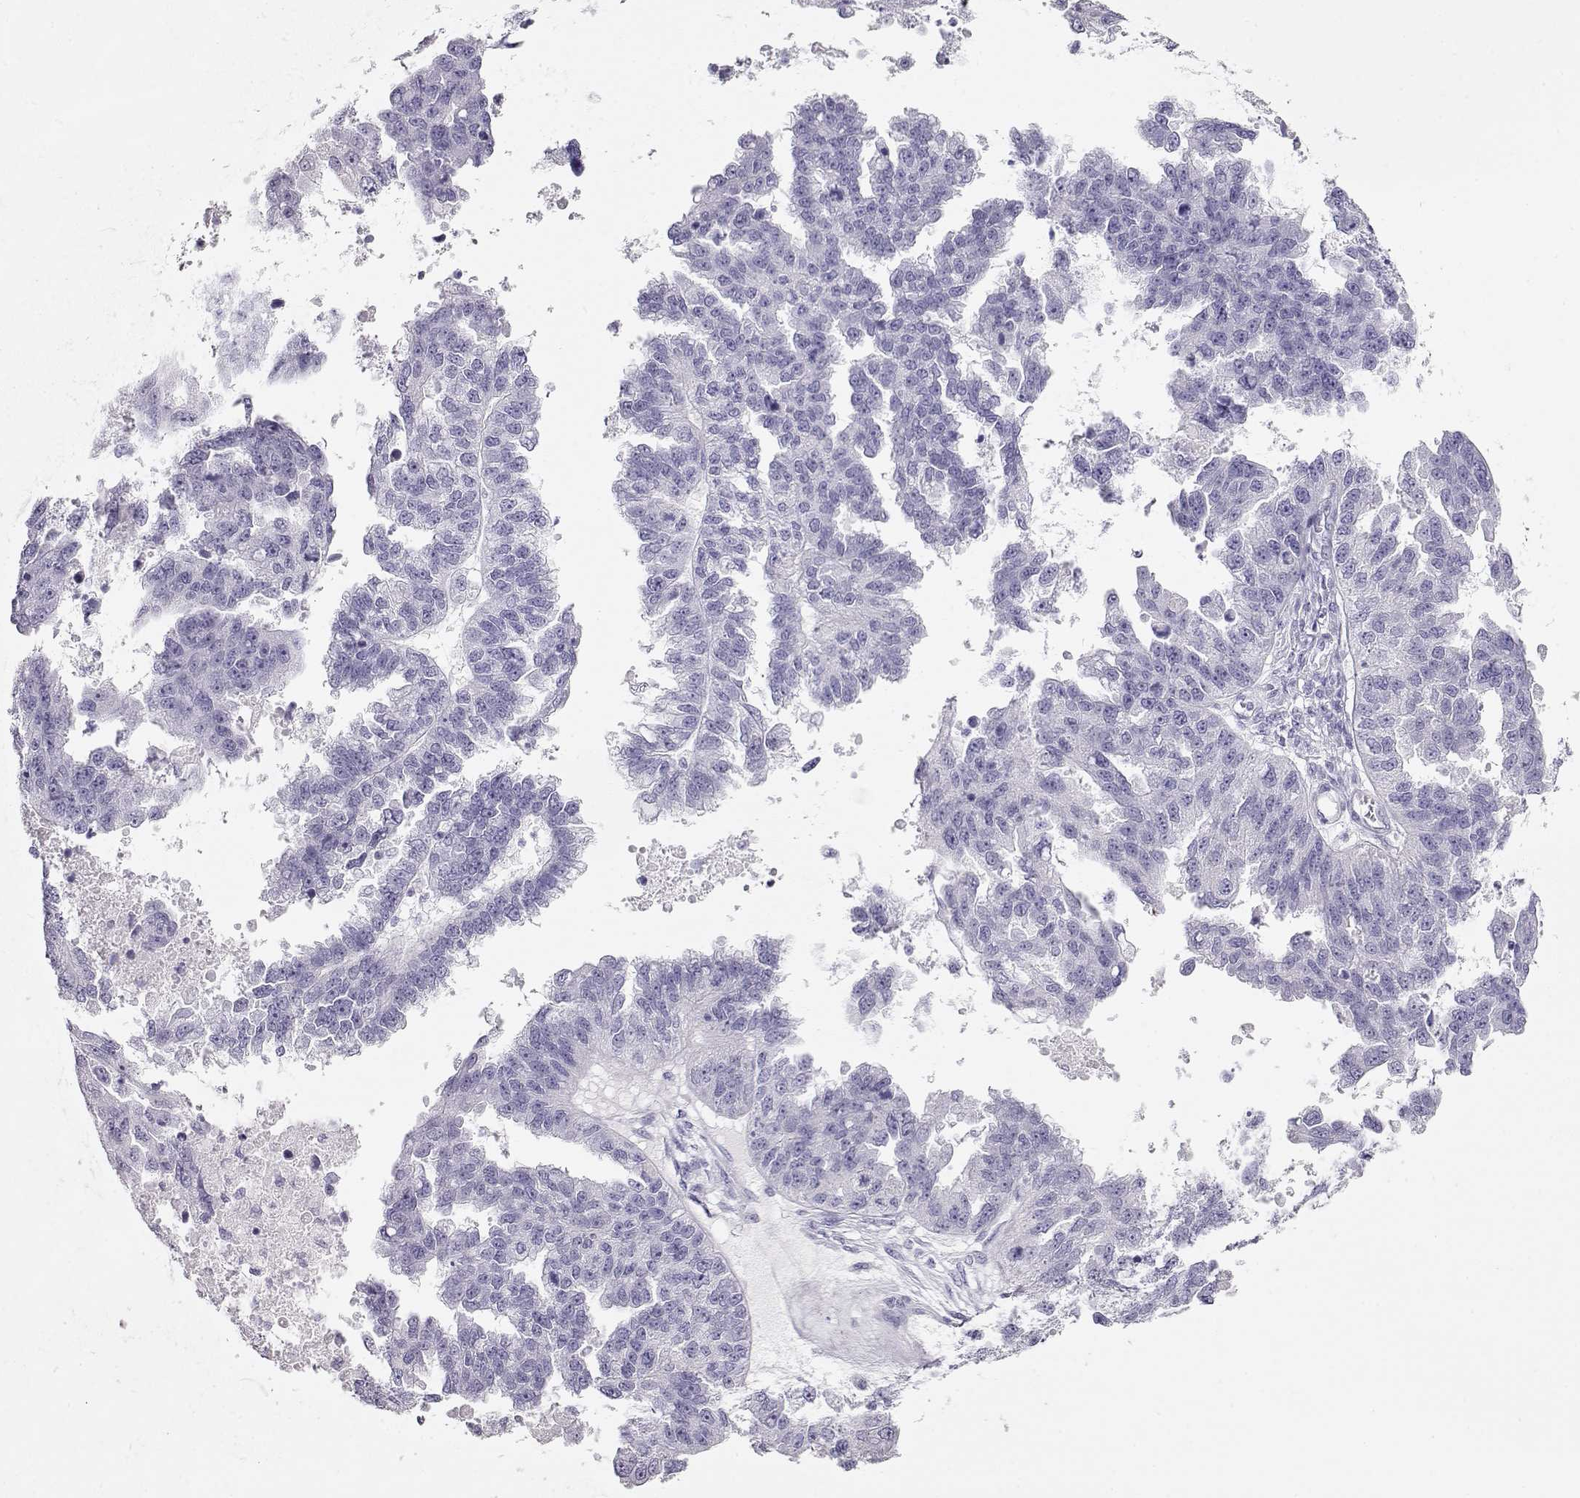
{"staining": {"intensity": "negative", "quantity": "none", "location": "none"}, "tissue": "ovarian cancer", "cell_type": "Tumor cells", "image_type": "cancer", "snomed": [{"axis": "morphology", "description": "Cystadenocarcinoma, serous, NOS"}, {"axis": "topography", "description": "Ovary"}], "caption": "This is an immunohistochemistry image of human ovarian serous cystadenocarcinoma. There is no positivity in tumor cells.", "gene": "ACTN2", "patient": {"sex": "female", "age": 58}}